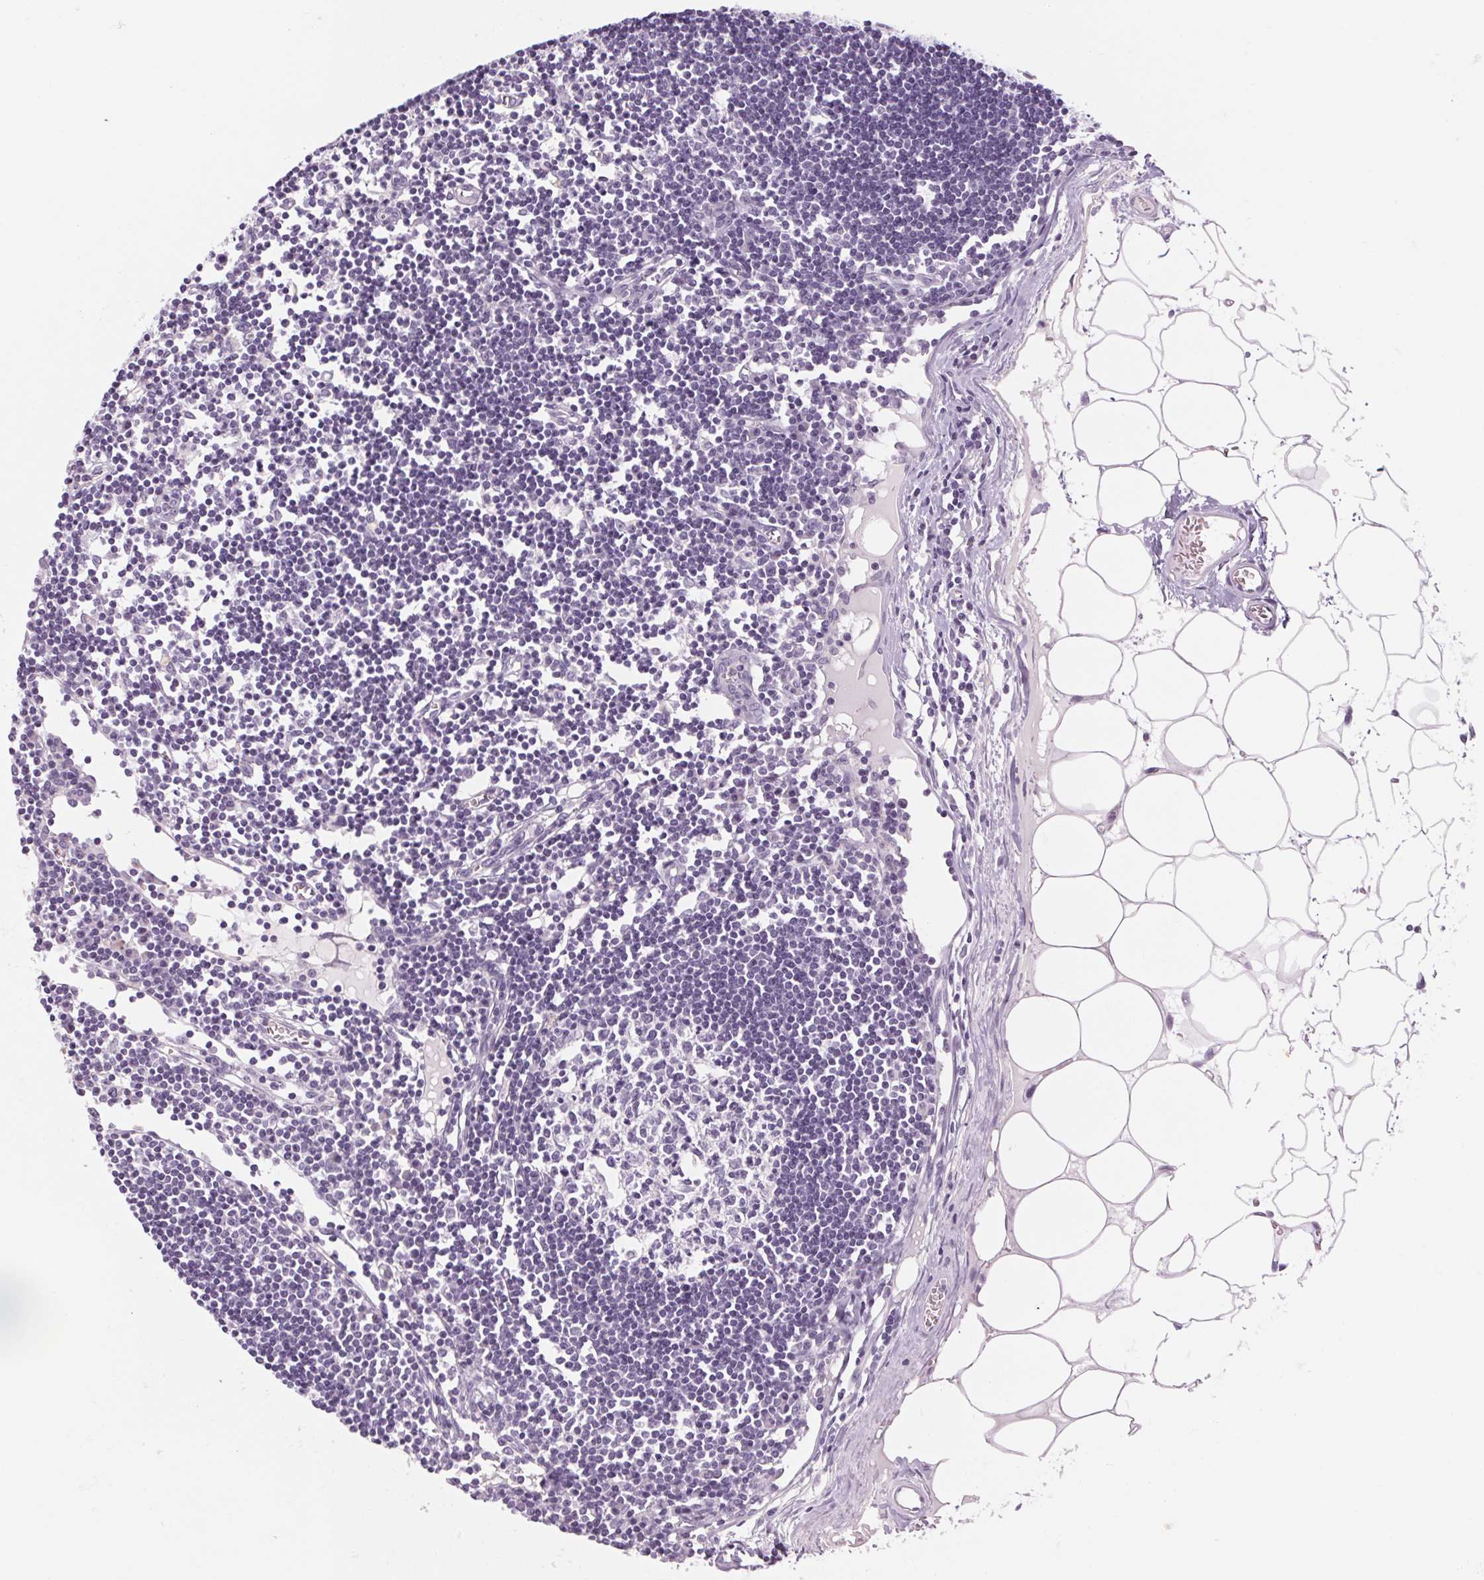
{"staining": {"intensity": "negative", "quantity": "none", "location": "none"}, "tissue": "lymph node", "cell_type": "Germinal center cells", "image_type": "normal", "snomed": [{"axis": "morphology", "description": "Normal tissue, NOS"}, {"axis": "topography", "description": "Lymph node"}], "caption": "A high-resolution image shows IHC staining of benign lymph node, which demonstrates no significant expression in germinal center cells.", "gene": "RPTN", "patient": {"sex": "female", "age": 65}}